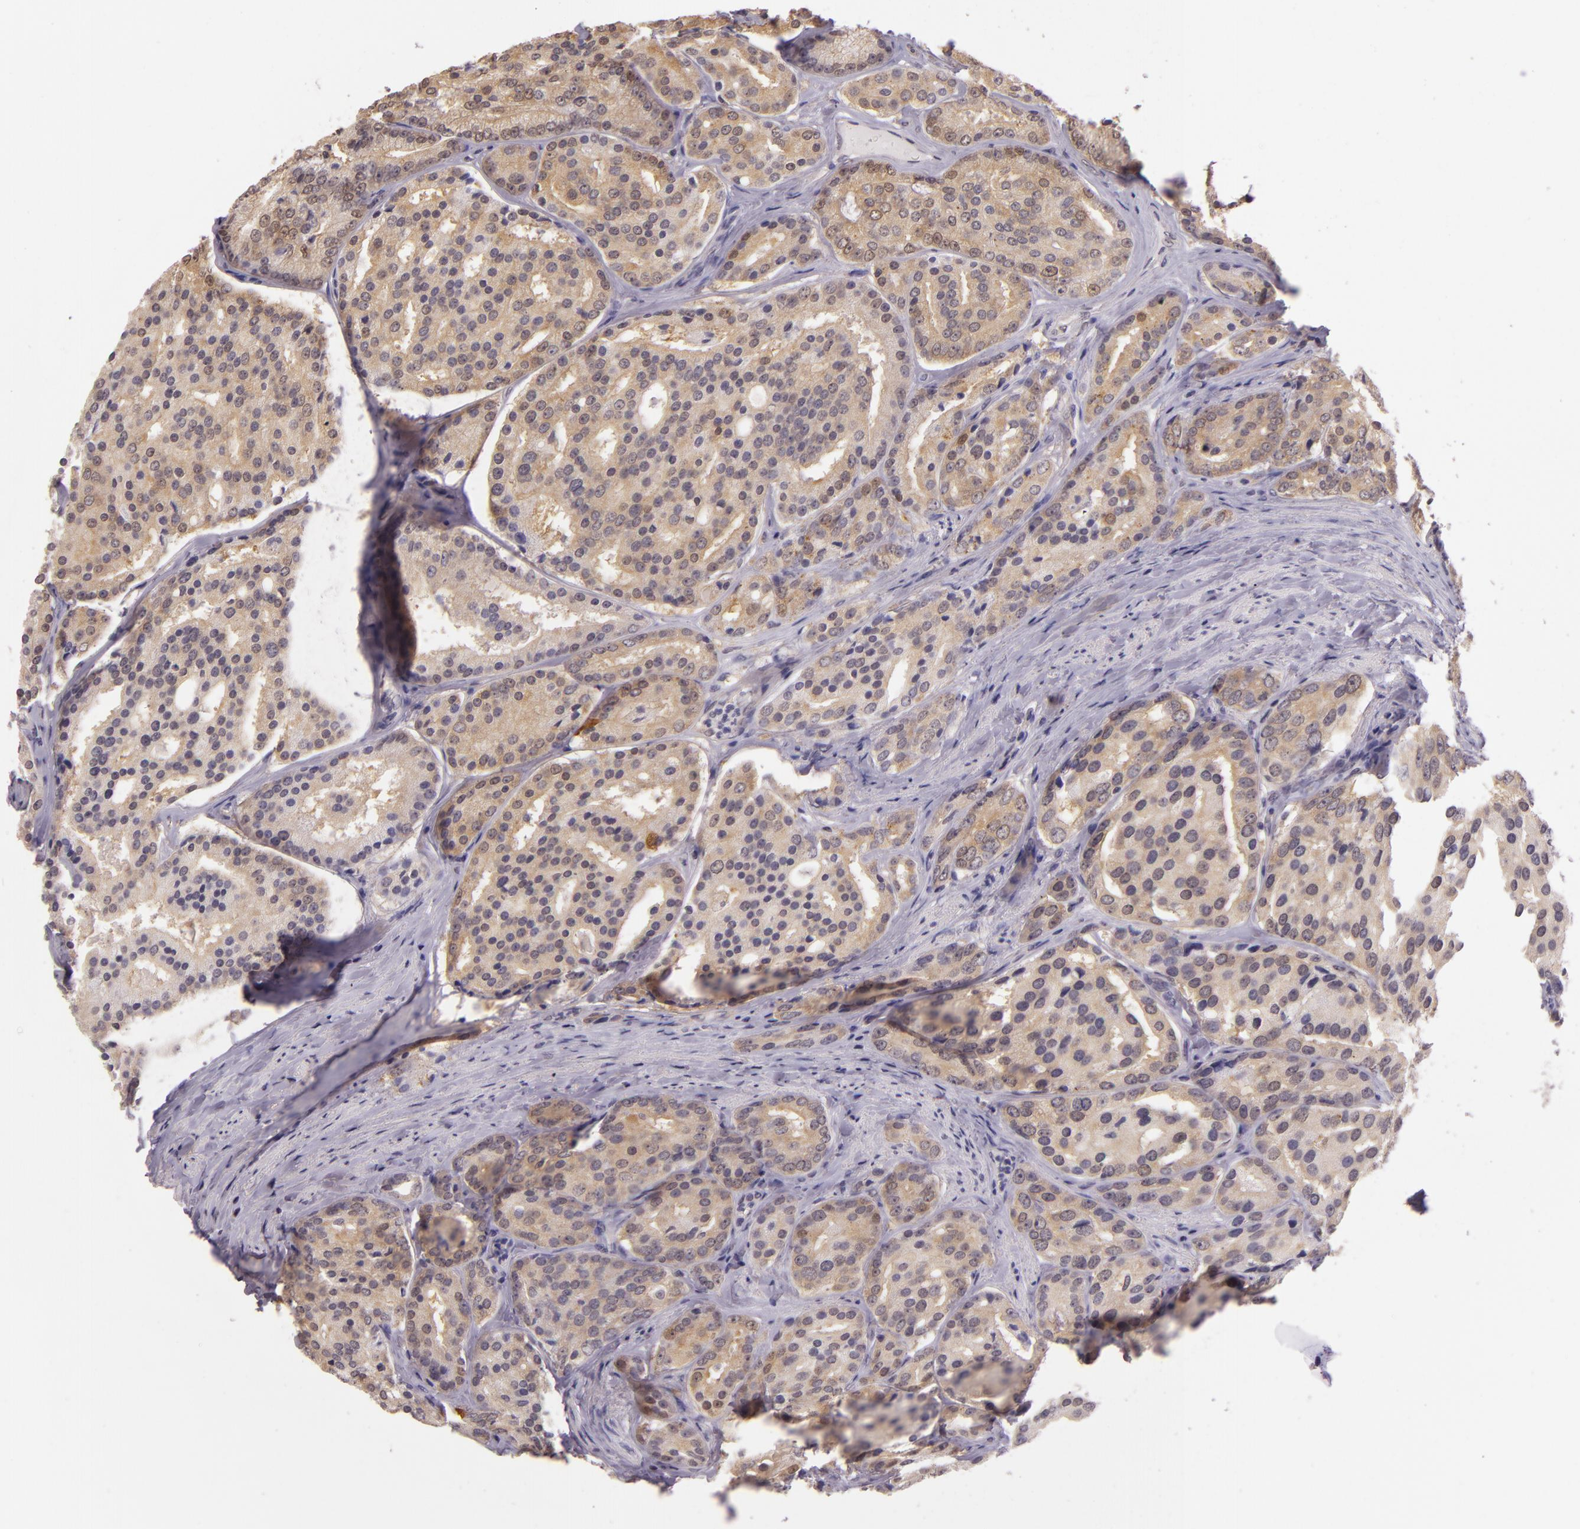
{"staining": {"intensity": "moderate", "quantity": ">75%", "location": "cytoplasmic/membranous"}, "tissue": "prostate cancer", "cell_type": "Tumor cells", "image_type": "cancer", "snomed": [{"axis": "morphology", "description": "Adenocarcinoma, High grade"}, {"axis": "topography", "description": "Prostate"}], "caption": "A micrograph of prostate cancer stained for a protein demonstrates moderate cytoplasmic/membranous brown staining in tumor cells. The protein is stained brown, and the nuclei are stained in blue (DAB IHC with brightfield microscopy, high magnification).", "gene": "HSPA8", "patient": {"sex": "male", "age": 64}}